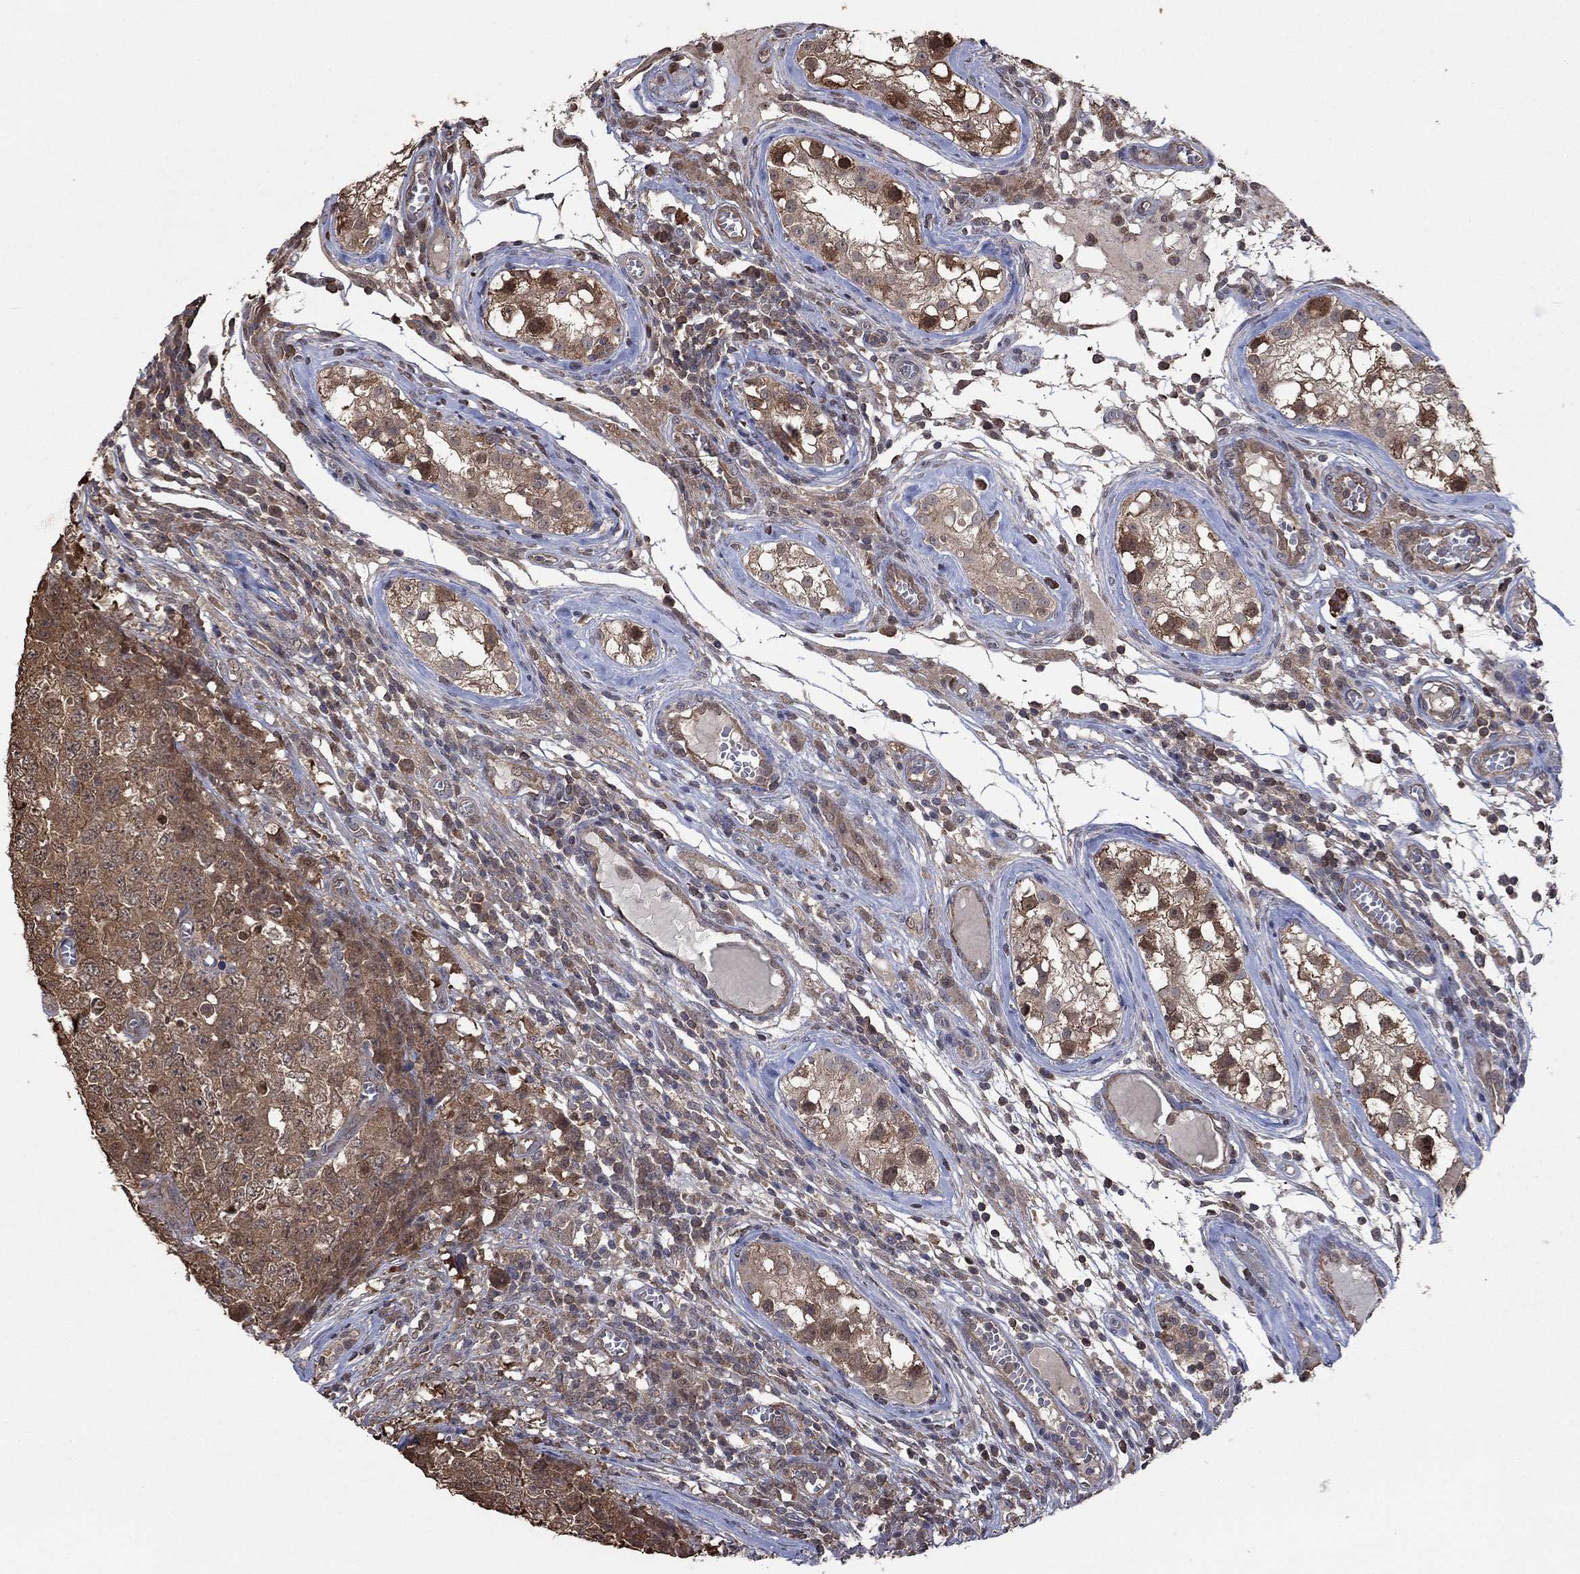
{"staining": {"intensity": "moderate", "quantity": ">75%", "location": "cytoplasmic/membranous"}, "tissue": "testis cancer", "cell_type": "Tumor cells", "image_type": "cancer", "snomed": [{"axis": "morphology", "description": "Carcinoma, Embryonal, NOS"}, {"axis": "topography", "description": "Testis"}], "caption": "Human embryonal carcinoma (testis) stained for a protein (brown) displays moderate cytoplasmic/membranous positive staining in approximately >75% of tumor cells.", "gene": "RNF114", "patient": {"sex": "male", "age": 23}}